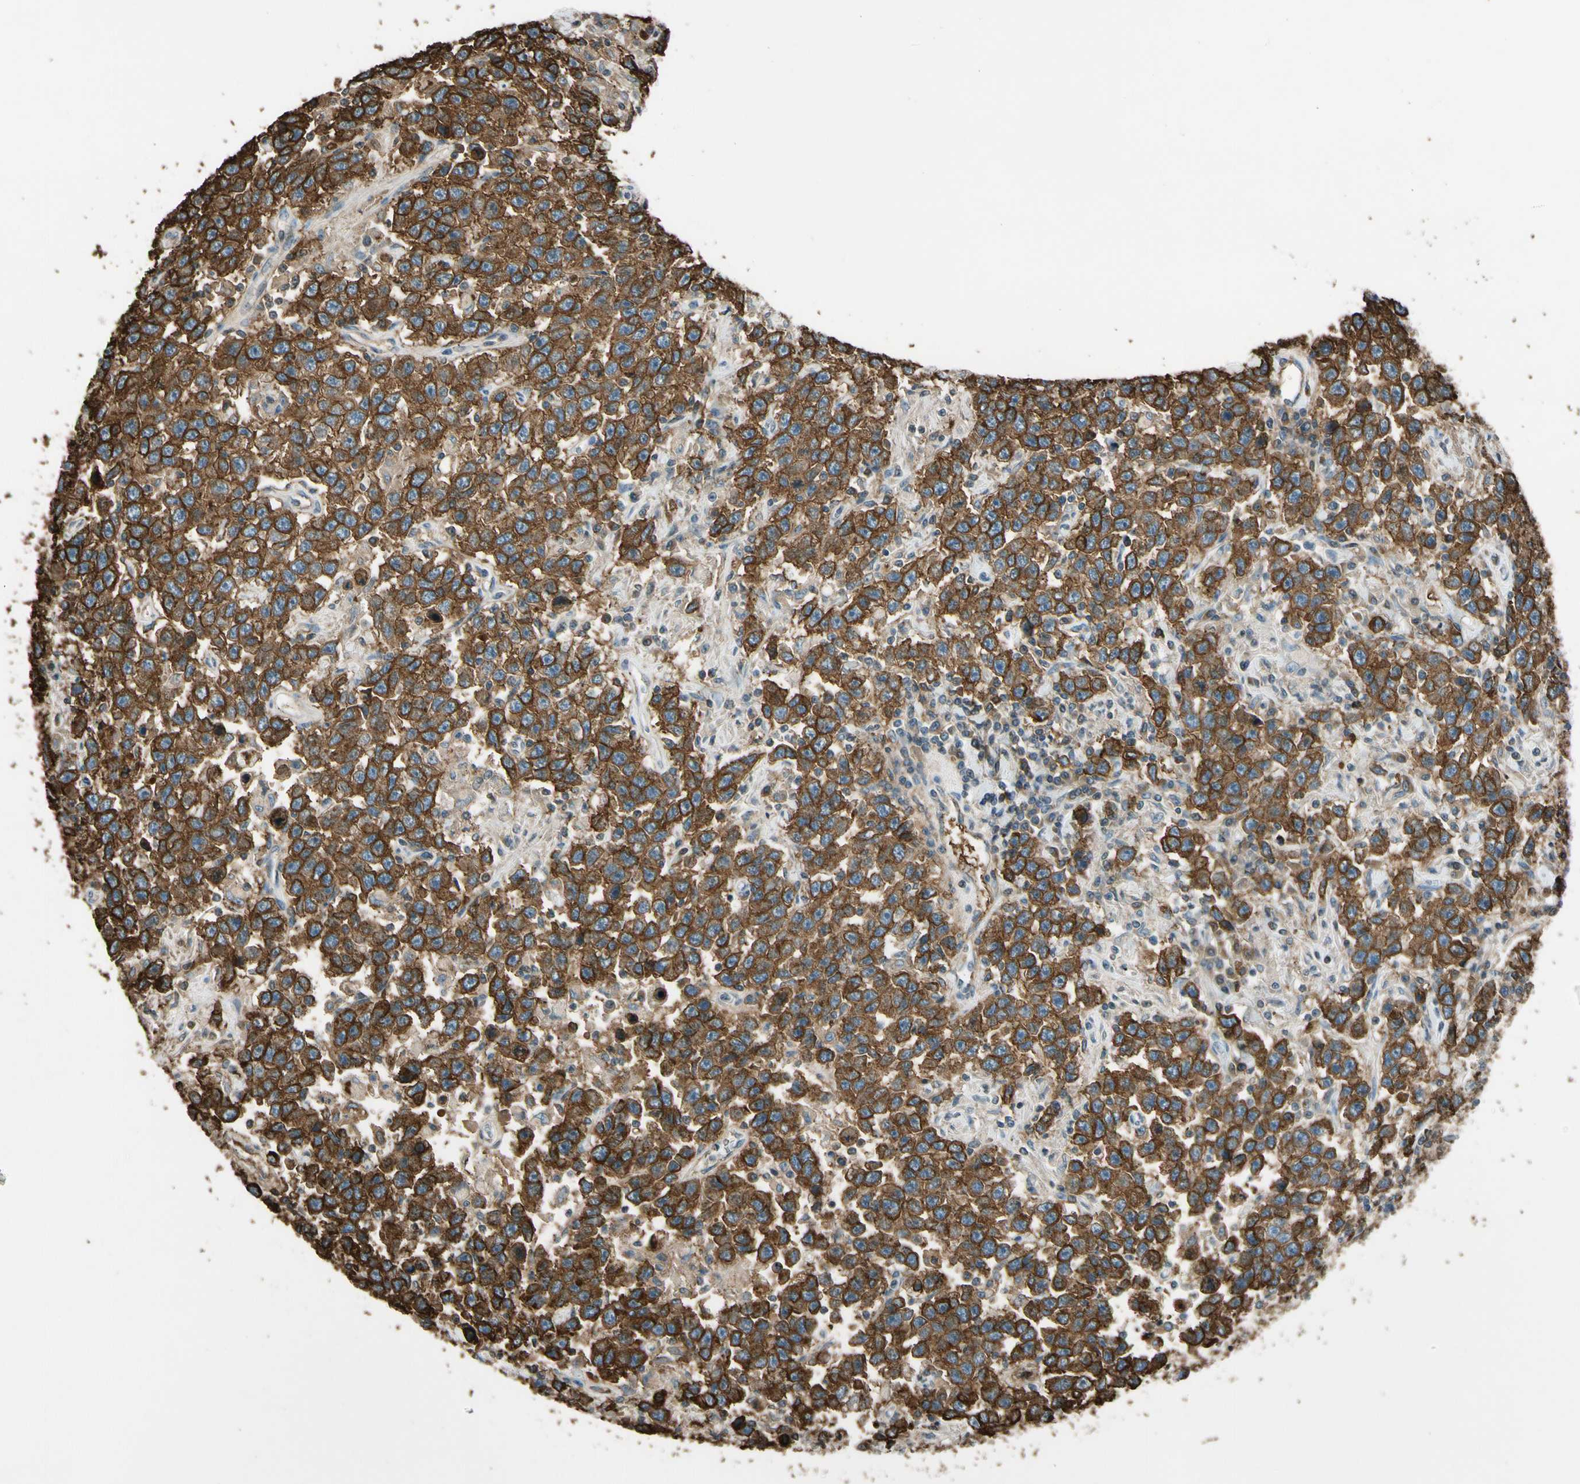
{"staining": {"intensity": "strong", "quantity": ">75%", "location": "cytoplasmic/membranous"}, "tissue": "testis cancer", "cell_type": "Tumor cells", "image_type": "cancer", "snomed": [{"axis": "morphology", "description": "Seminoma, NOS"}, {"axis": "topography", "description": "Testis"}], "caption": "DAB (3,3'-diaminobenzidine) immunohistochemical staining of human testis cancer reveals strong cytoplasmic/membranous protein positivity in approximately >75% of tumor cells.", "gene": "PDPN", "patient": {"sex": "male", "age": 41}}